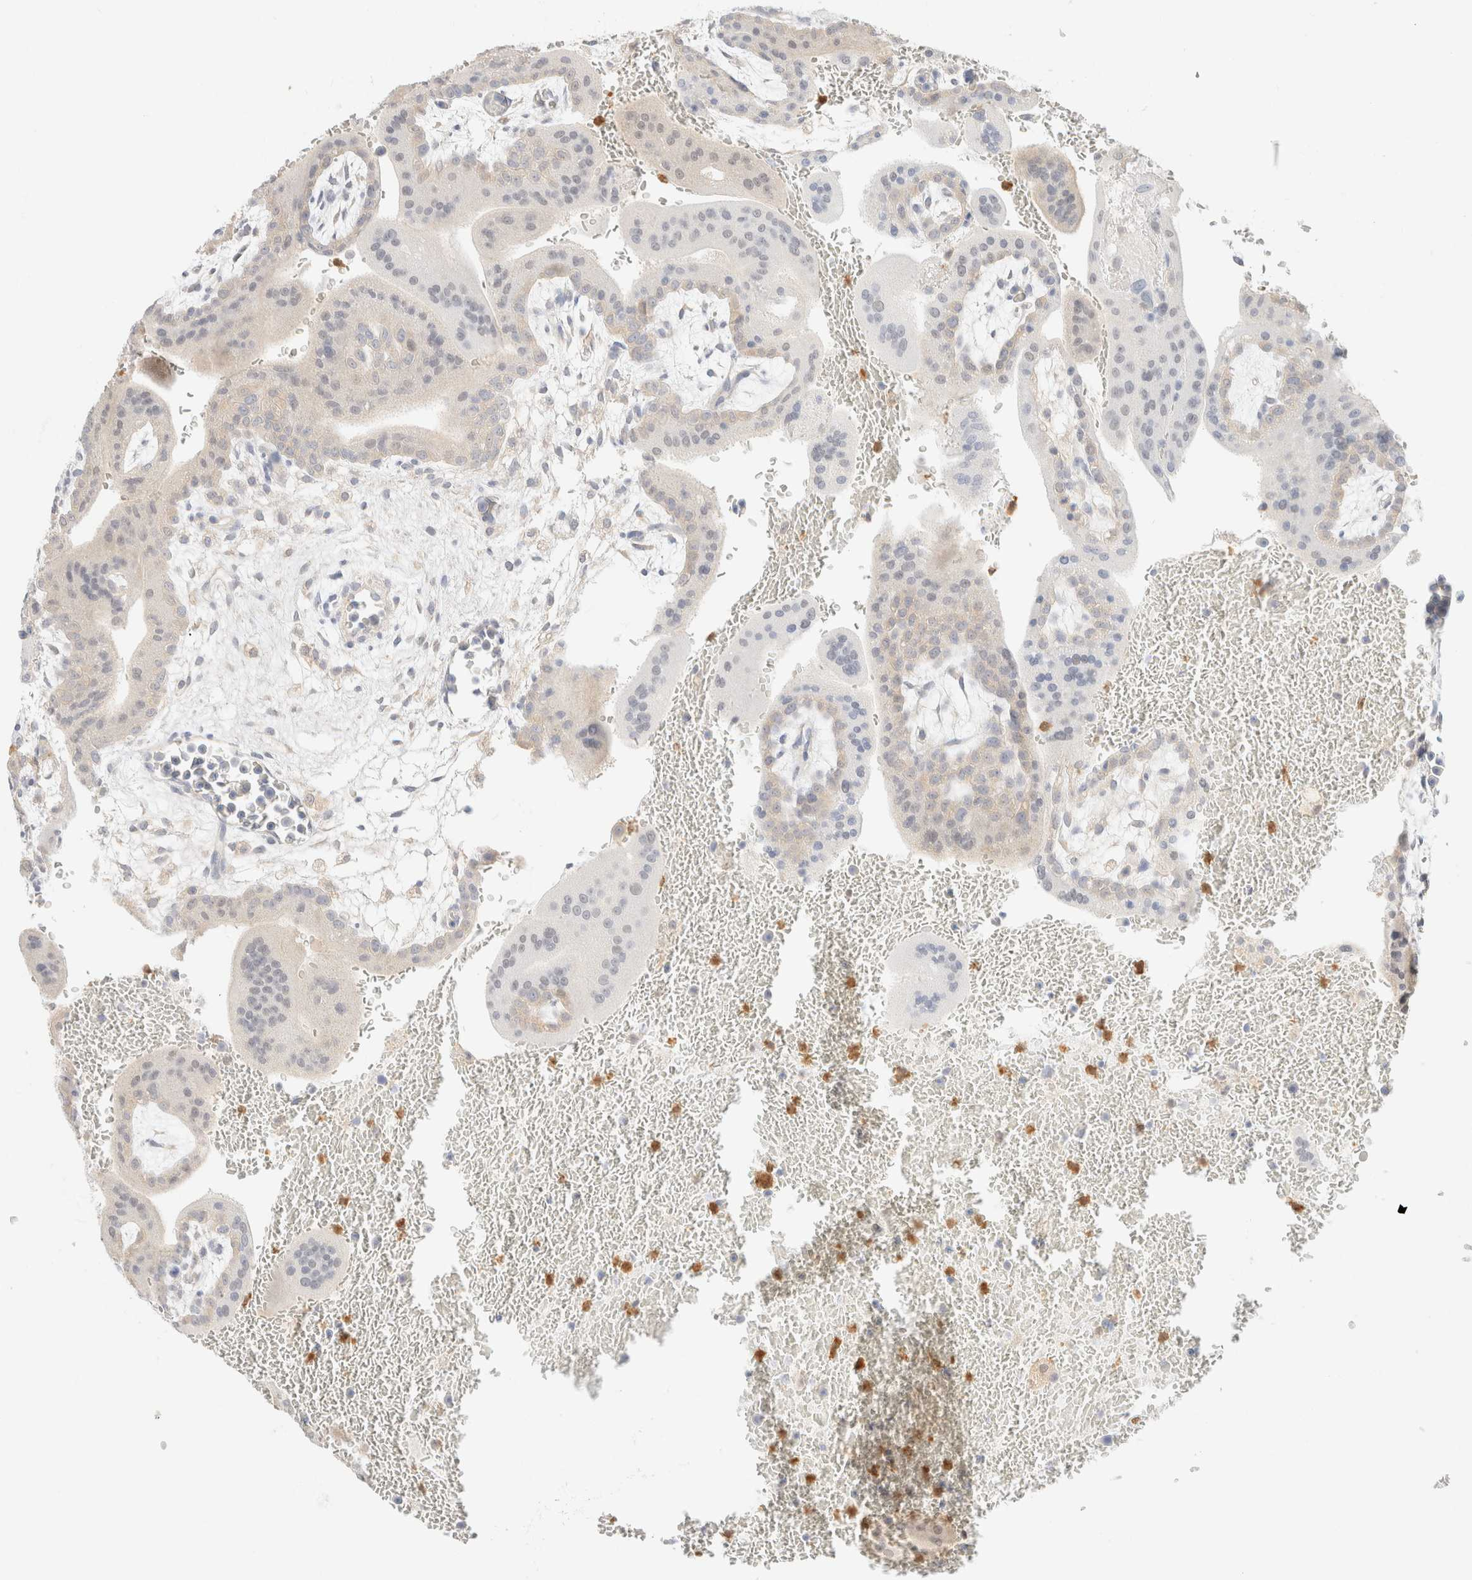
{"staining": {"intensity": "negative", "quantity": "none", "location": "none"}, "tissue": "placenta", "cell_type": "Decidual cells", "image_type": "normal", "snomed": [{"axis": "morphology", "description": "Normal tissue, NOS"}, {"axis": "topography", "description": "Placenta"}], "caption": "The histopathology image shows no staining of decidual cells in normal placenta. Nuclei are stained in blue.", "gene": "GPI", "patient": {"sex": "female", "age": 35}}